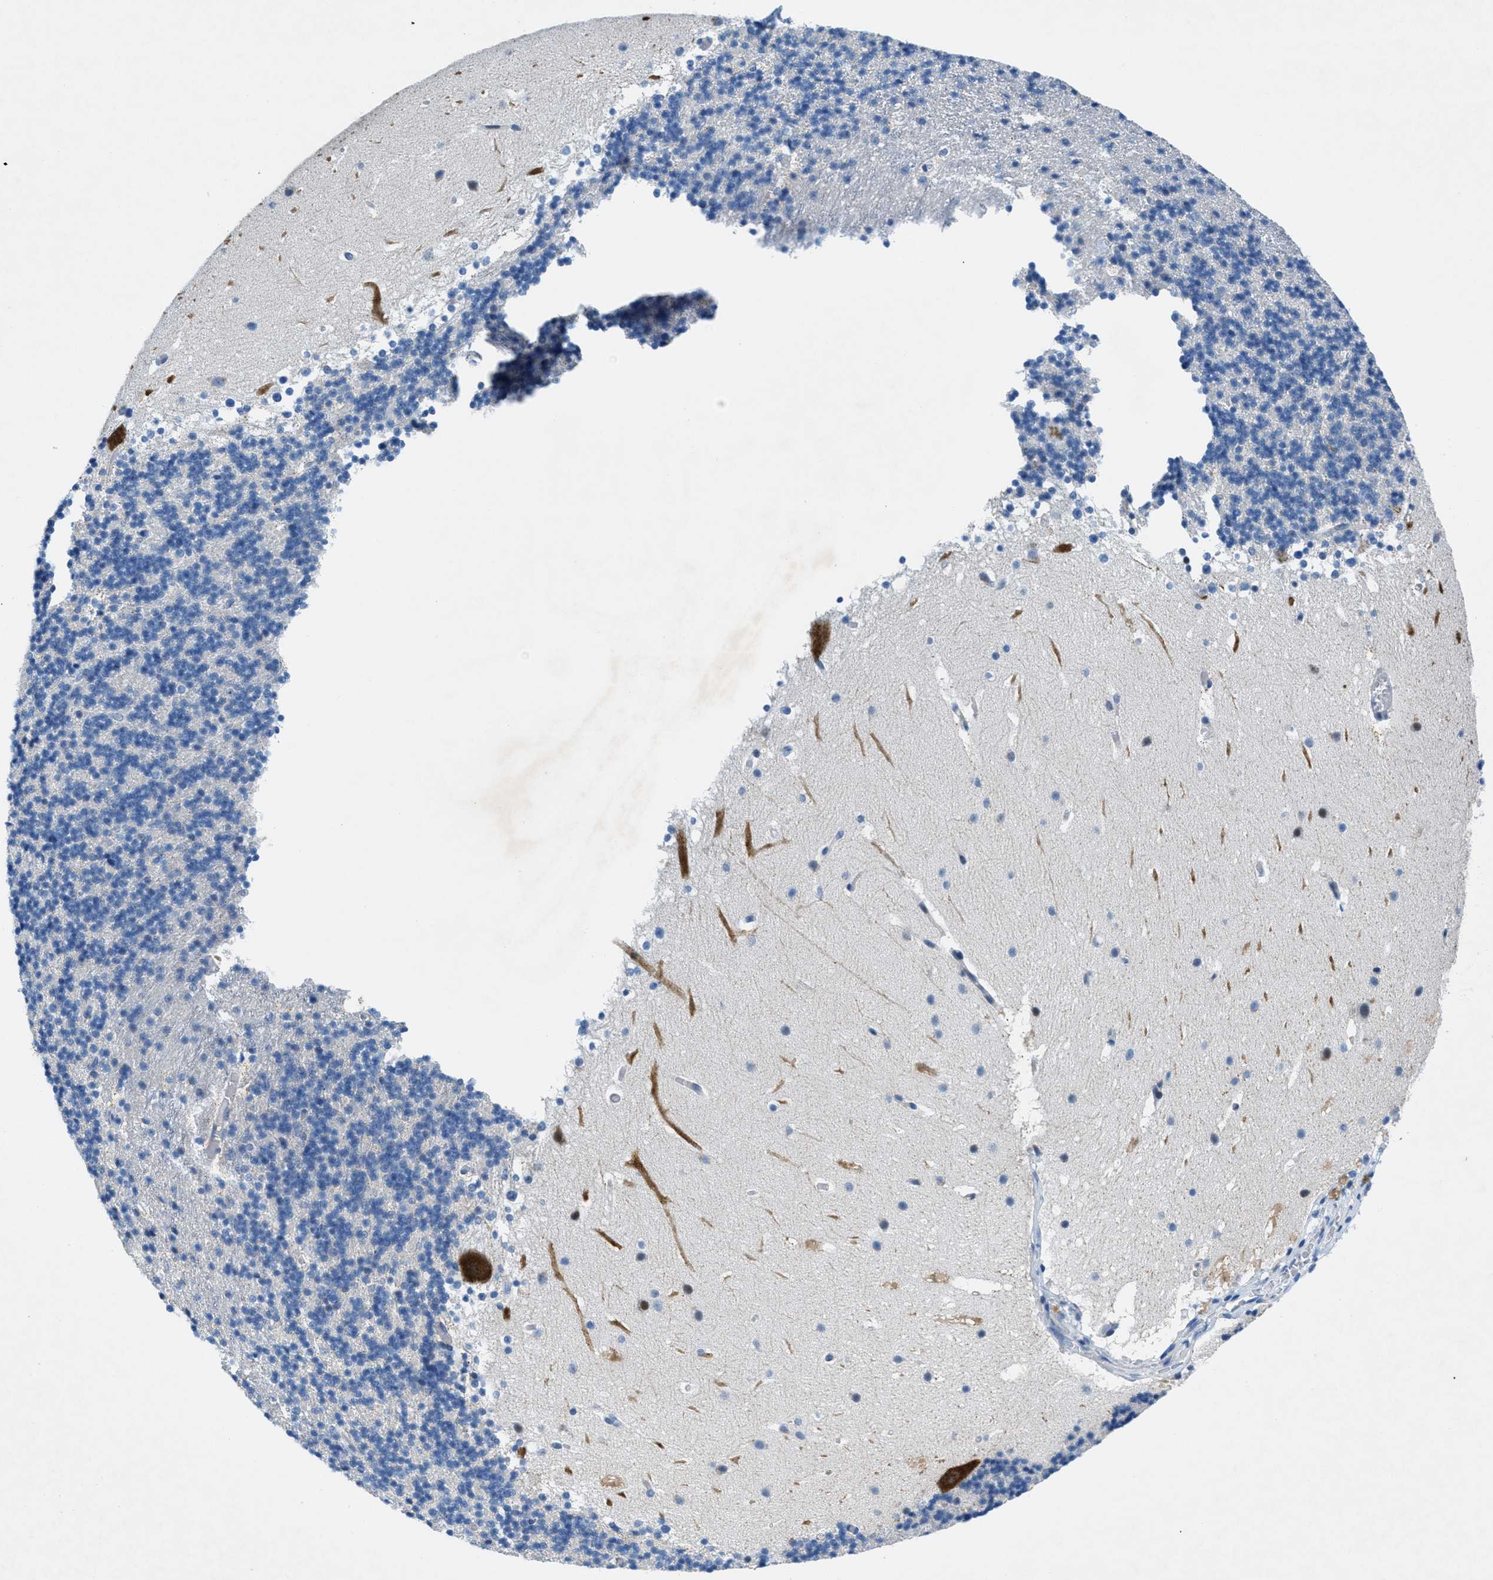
{"staining": {"intensity": "negative", "quantity": "none", "location": "none"}, "tissue": "cerebellum", "cell_type": "Cells in granular layer", "image_type": "normal", "snomed": [{"axis": "morphology", "description": "Normal tissue, NOS"}, {"axis": "topography", "description": "Cerebellum"}], "caption": "A photomicrograph of human cerebellum is negative for staining in cells in granular layer. The staining is performed using DAB brown chromogen with nuclei counter-stained in using hematoxylin.", "gene": "GALNT17", "patient": {"sex": "male", "age": 45}}